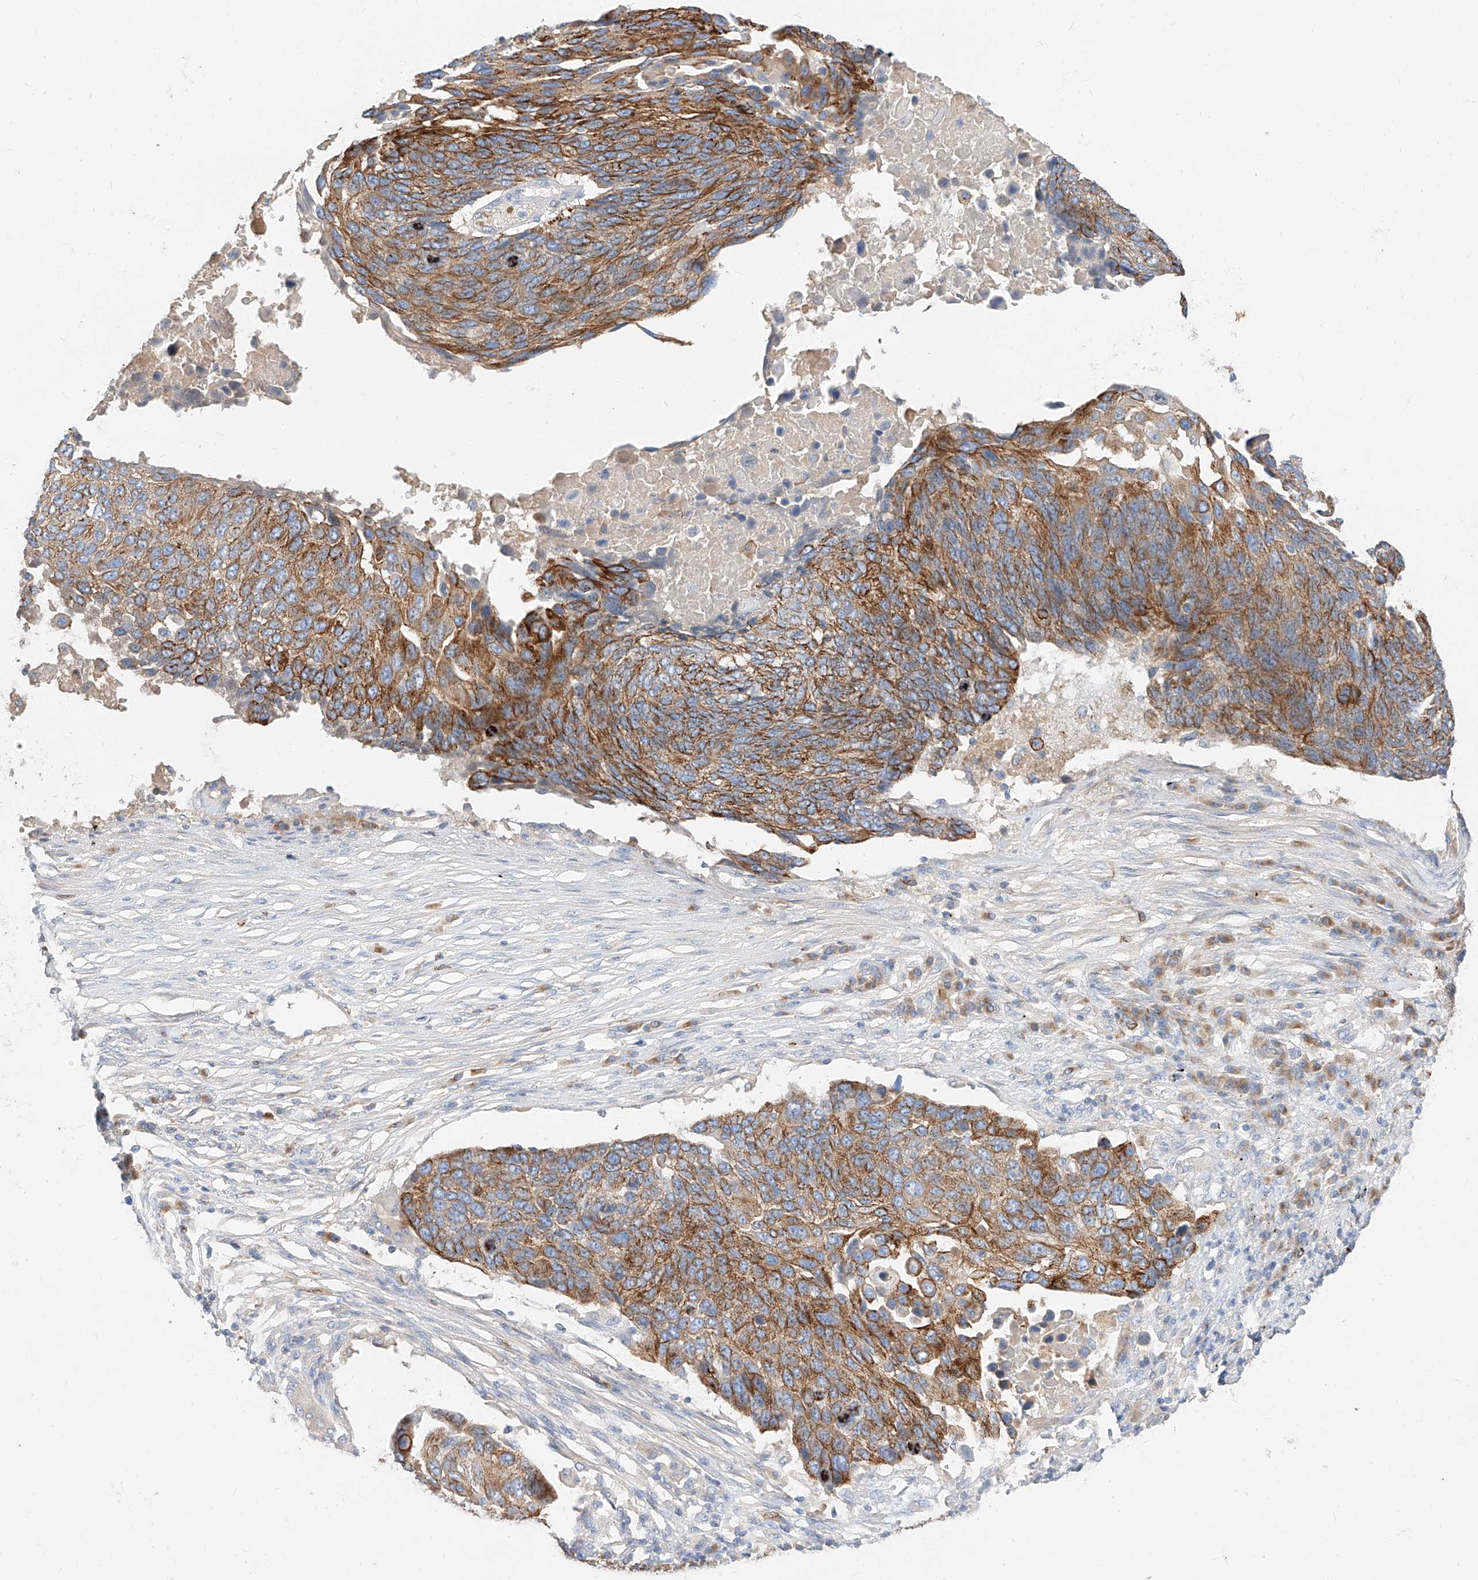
{"staining": {"intensity": "moderate", "quantity": ">75%", "location": "cytoplasmic/membranous"}, "tissue": "lung cancer", "cell_type": "Tumor cells", "image_type": "cancer", "snomed": [{"axis": "morphology", "description": "Squamous cell carcinoma, NOS"}, {"axis": "topography", "description": "Lung"}], "caption": "High-power microscopy captured an IHC photomicrograph of lung squamous cell carcinoma, revealing moderate cytoplasmic/membranous expression in approximately >75% of tumor cells.", "gene": "MAP7", "patient": {"sex": "male", "age": 66}}